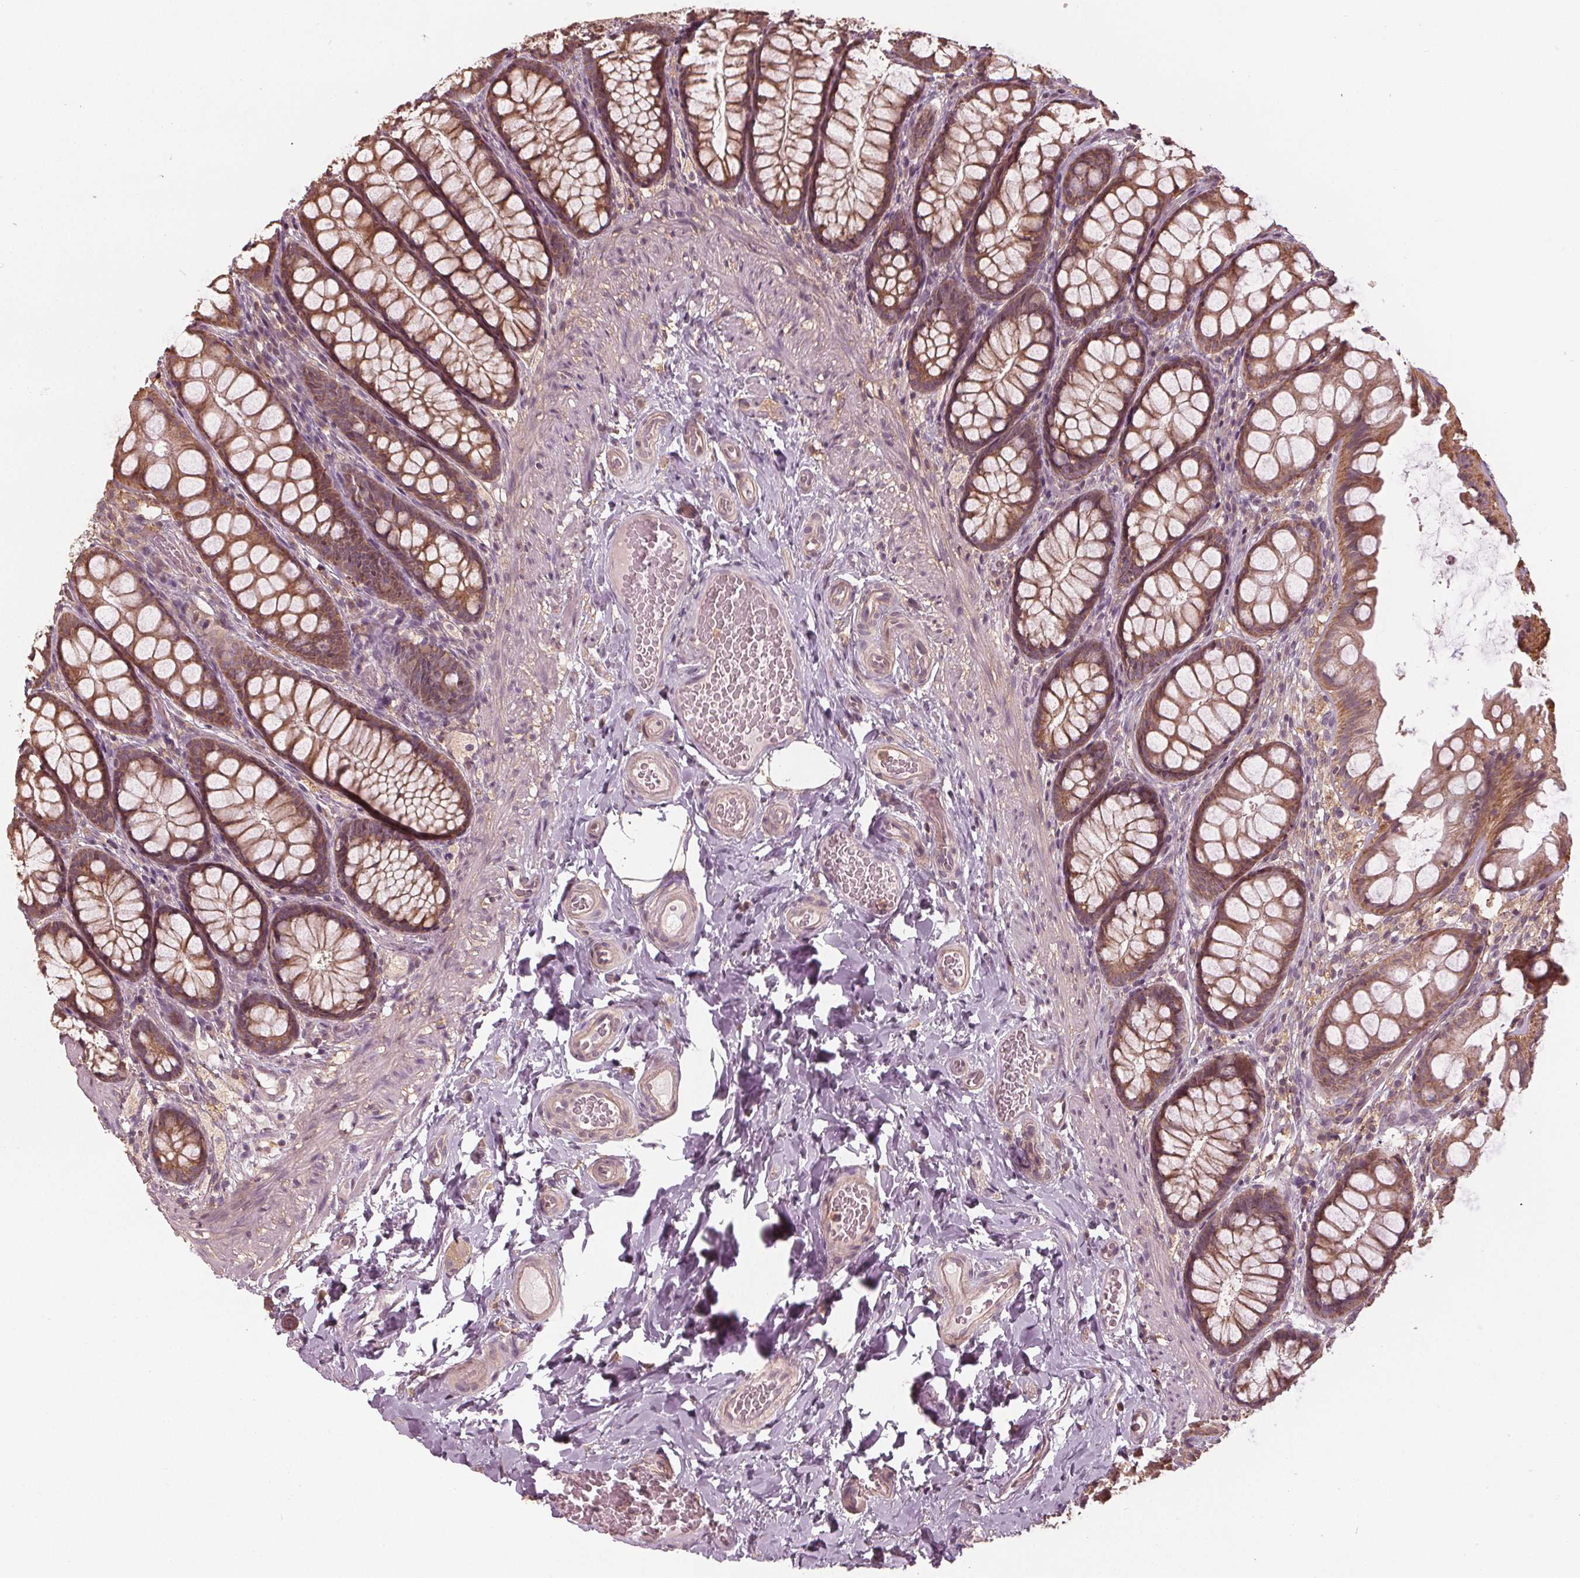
{"staining": {"intensity": "weak", "quantity": ">75%", "location": "cytoplasmic/membranous"}, "tissue": "colon", "cell_type": "Endothelial cells", "image_type": "normal", "snomed": [{"axis": "morphology", "description": "Normal tissue, NOS"}, {"axis": "topography", "description": "Colon"}], "caption": "This is a histology image of immunohistochemistry (IHC) staining of normal colon, which shows weak expression in the cytoplasmic/membranous of endothelial cells.", "gene": "GNB2", "patient": {"sex": "male", "age": 47}}